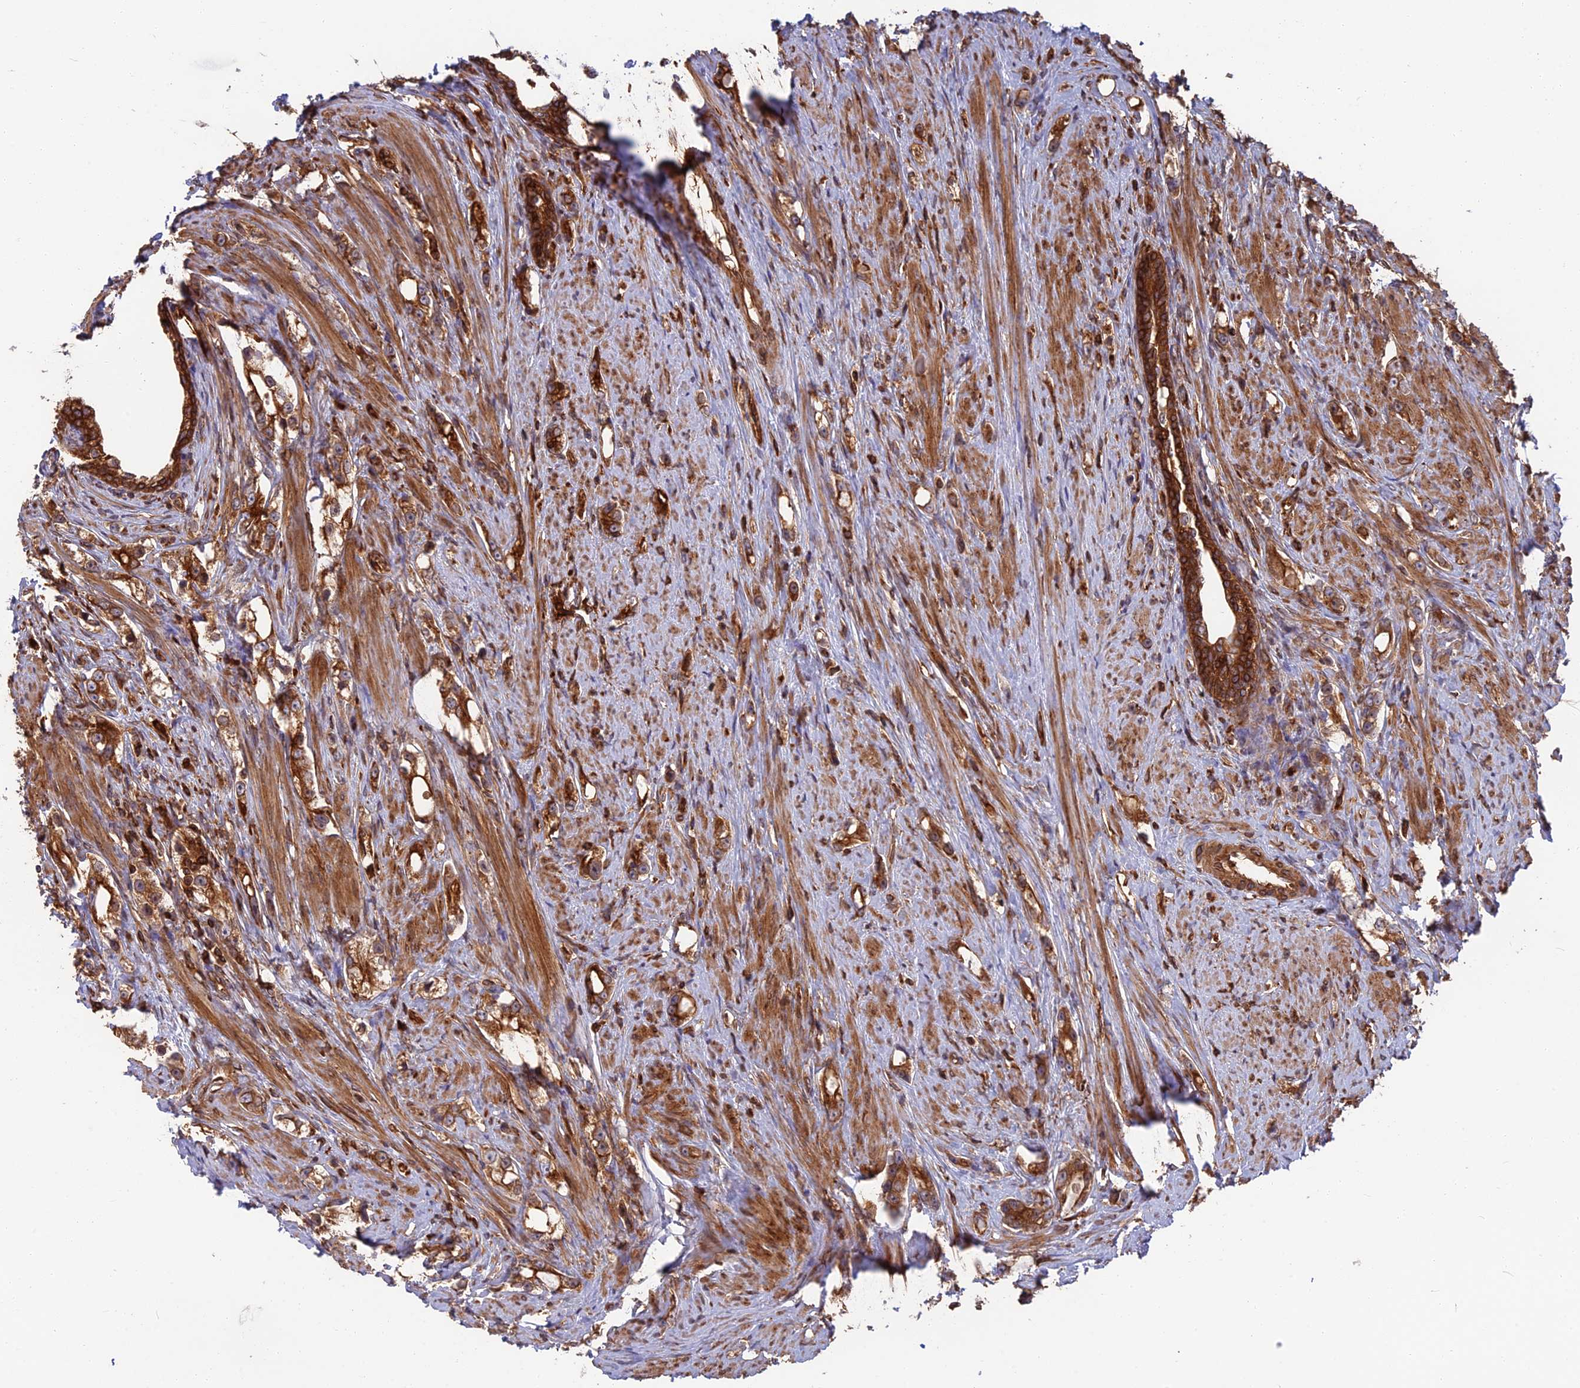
{"staining": {"intensity": "strong", "quantity": ">75%", "location": "cytoplasmic/membranous"}, "tissue": "prostate cancer", "cell_type": "Tumor cells", "image_type": "cancer", "snomed": [{"axis": "morphology", "description": "Adenocarcinoma, High grade"}, {"axis": "topography", "description": "Prostate"}], "caption": "Prostate cancer was stained to show a protein in brown. There is high levels of strong cytoplasmic/membranous expression in about >75% of tumor cells.", "gene": "WDR1", "patient": {"sex": "male", "age": 63}}